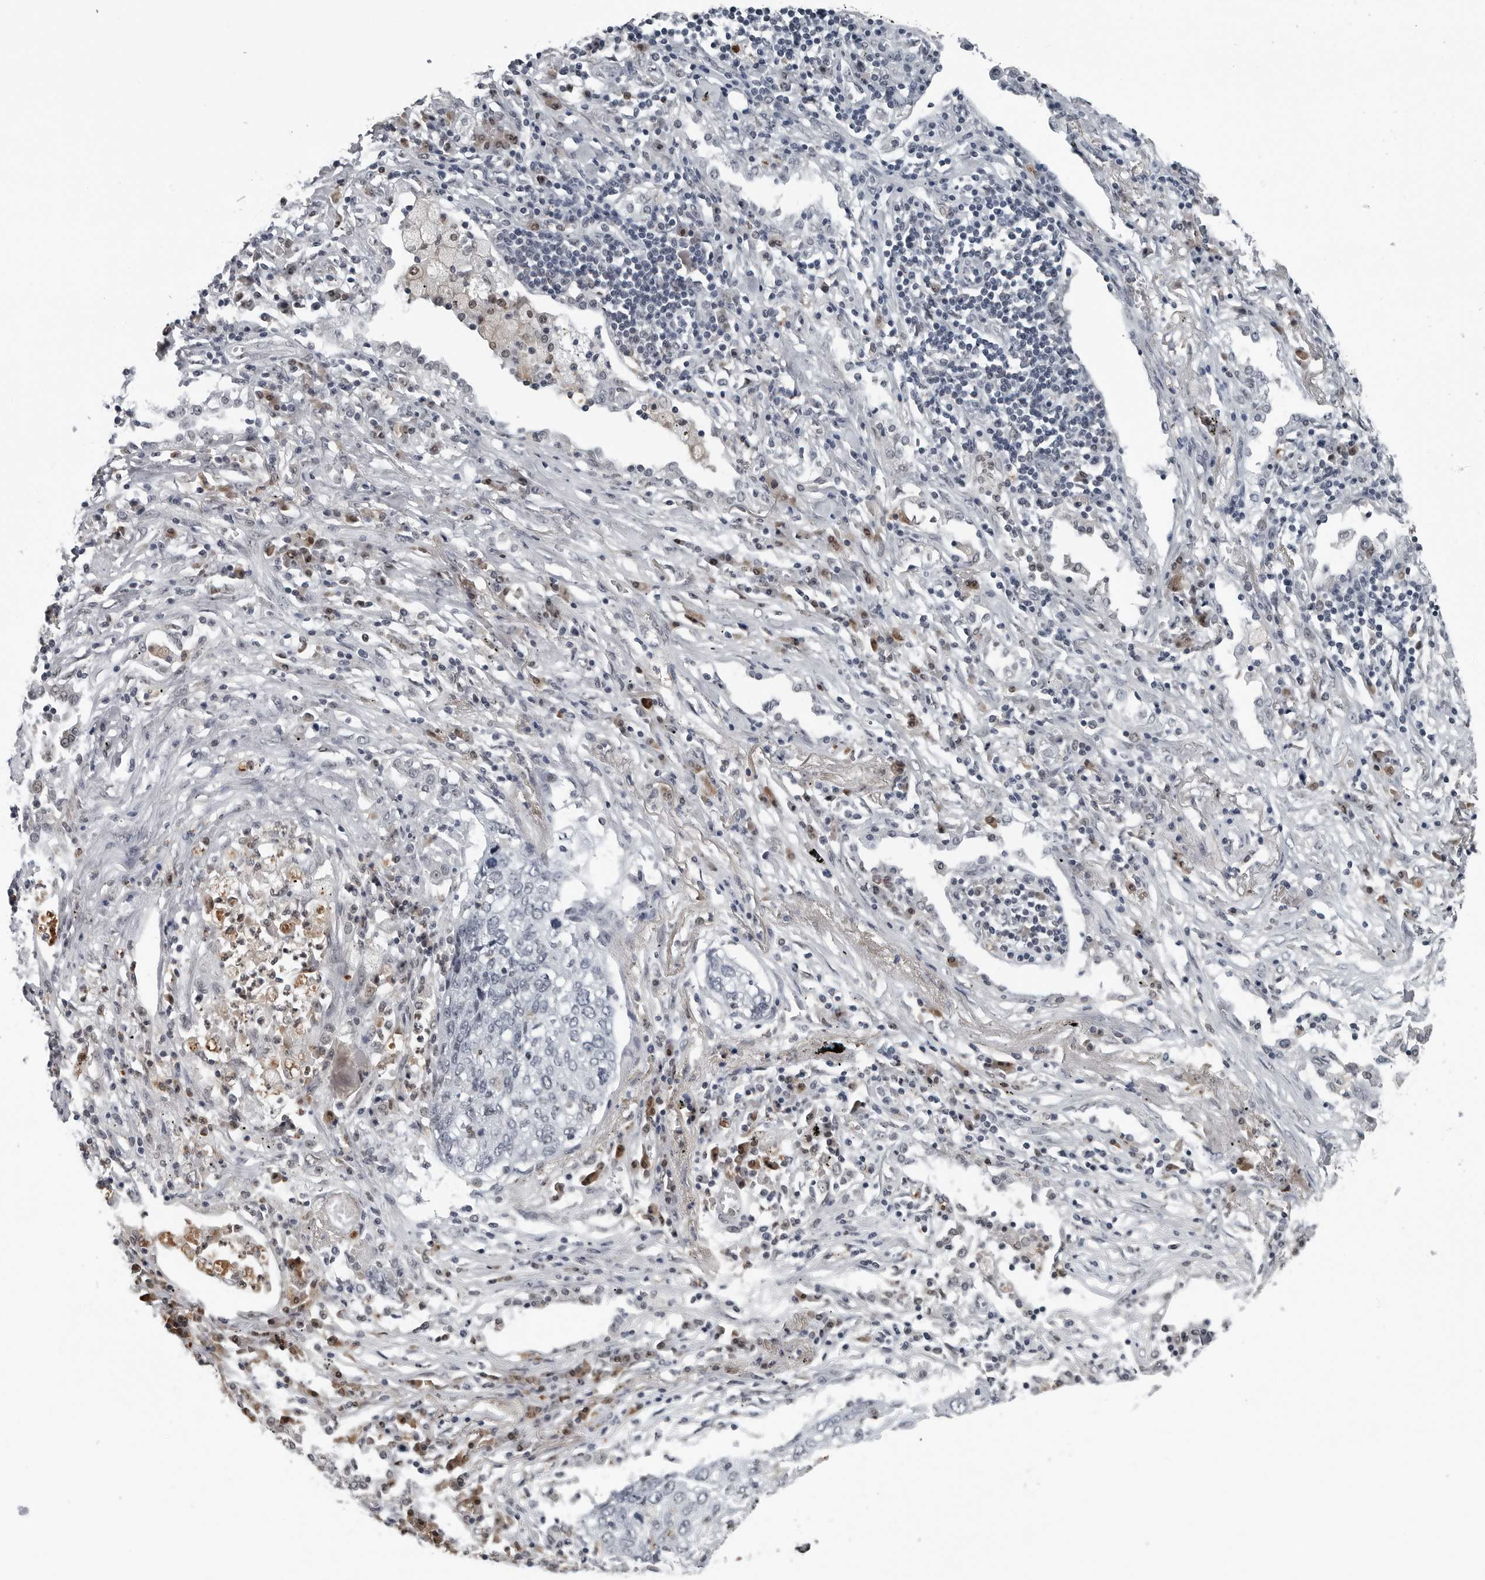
{"staining": {"intensity": "negative", "quantity": "none", "location": "none"}, "tissue": "lung cancer", "cell_type": "Tumor cells", "image_type": "cancer", "snomed": [{"axis": "morphology", "description": "Squamous cell carcinoma, NOS"}, {"axis": "topography", "description": "Lung"}], "caption": "A high-resolution histopathology image shows immunohistochemistry (IHC) staining of lung cancer, which displays no significant positivity in tumor cells.", "gene": "AKR1A1", "patient": {"sex": "female", "age": 63}}